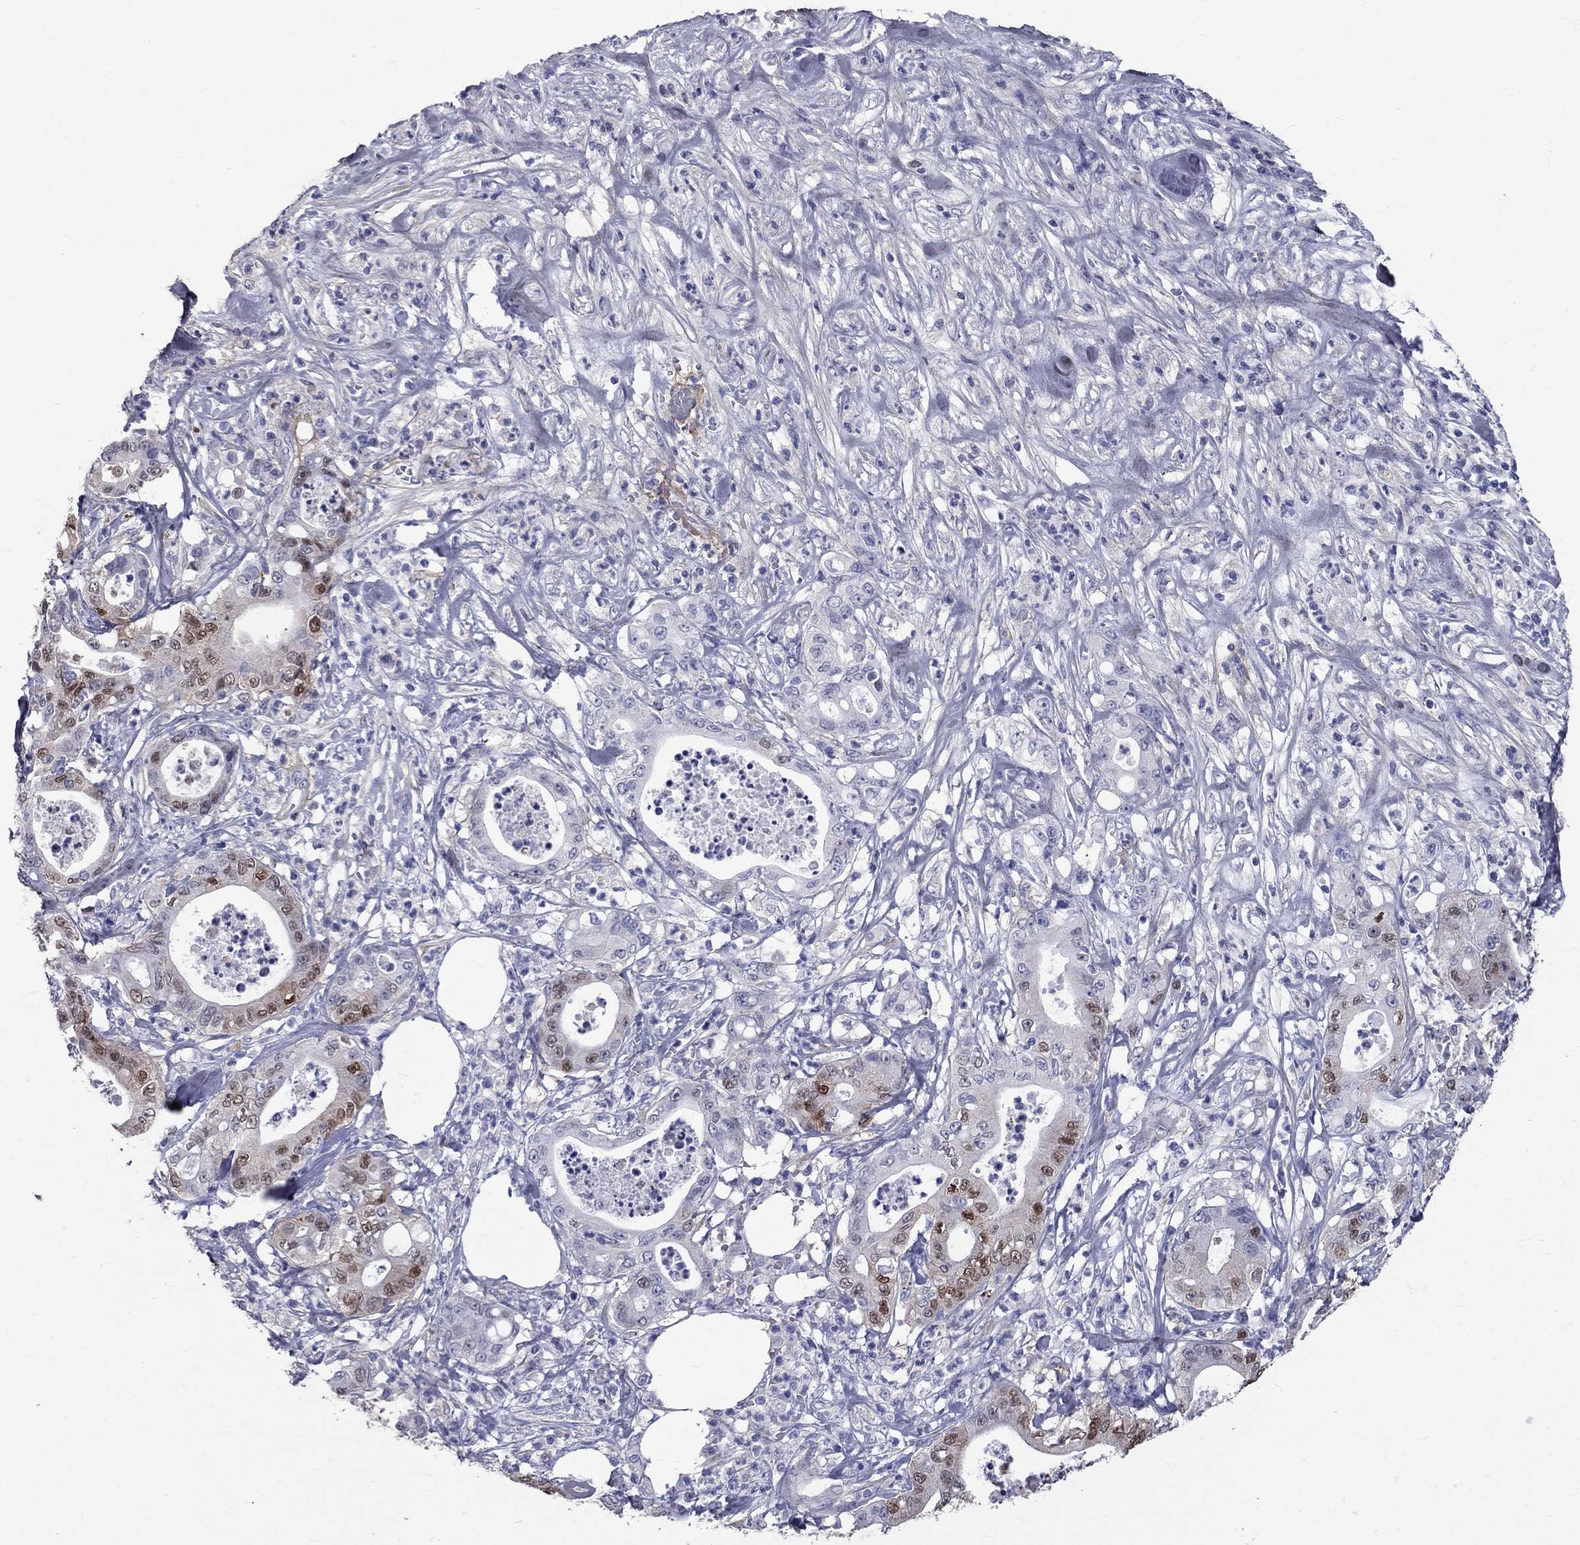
{"staining": {"intensity": "moderate", "quantity": "25%-75%", "location": "nuclear"}, "tissue": "pancreatic cancer", "cell_type": "Tumor cells", "image_type": "cancer", "snomed": [{"axis": "morphology", "description": "Adenocarcinoma, NOS"}, {"axis": "topography", "description": "Pancreas"}], "caption": "Brown immunohistochemical staining in pancreatic cancer displays moderate nuclear positivity in about 25%-75% of tumor cells.", "gene": "ANXA10", "patient": {"sex": "male", "age": 71}}